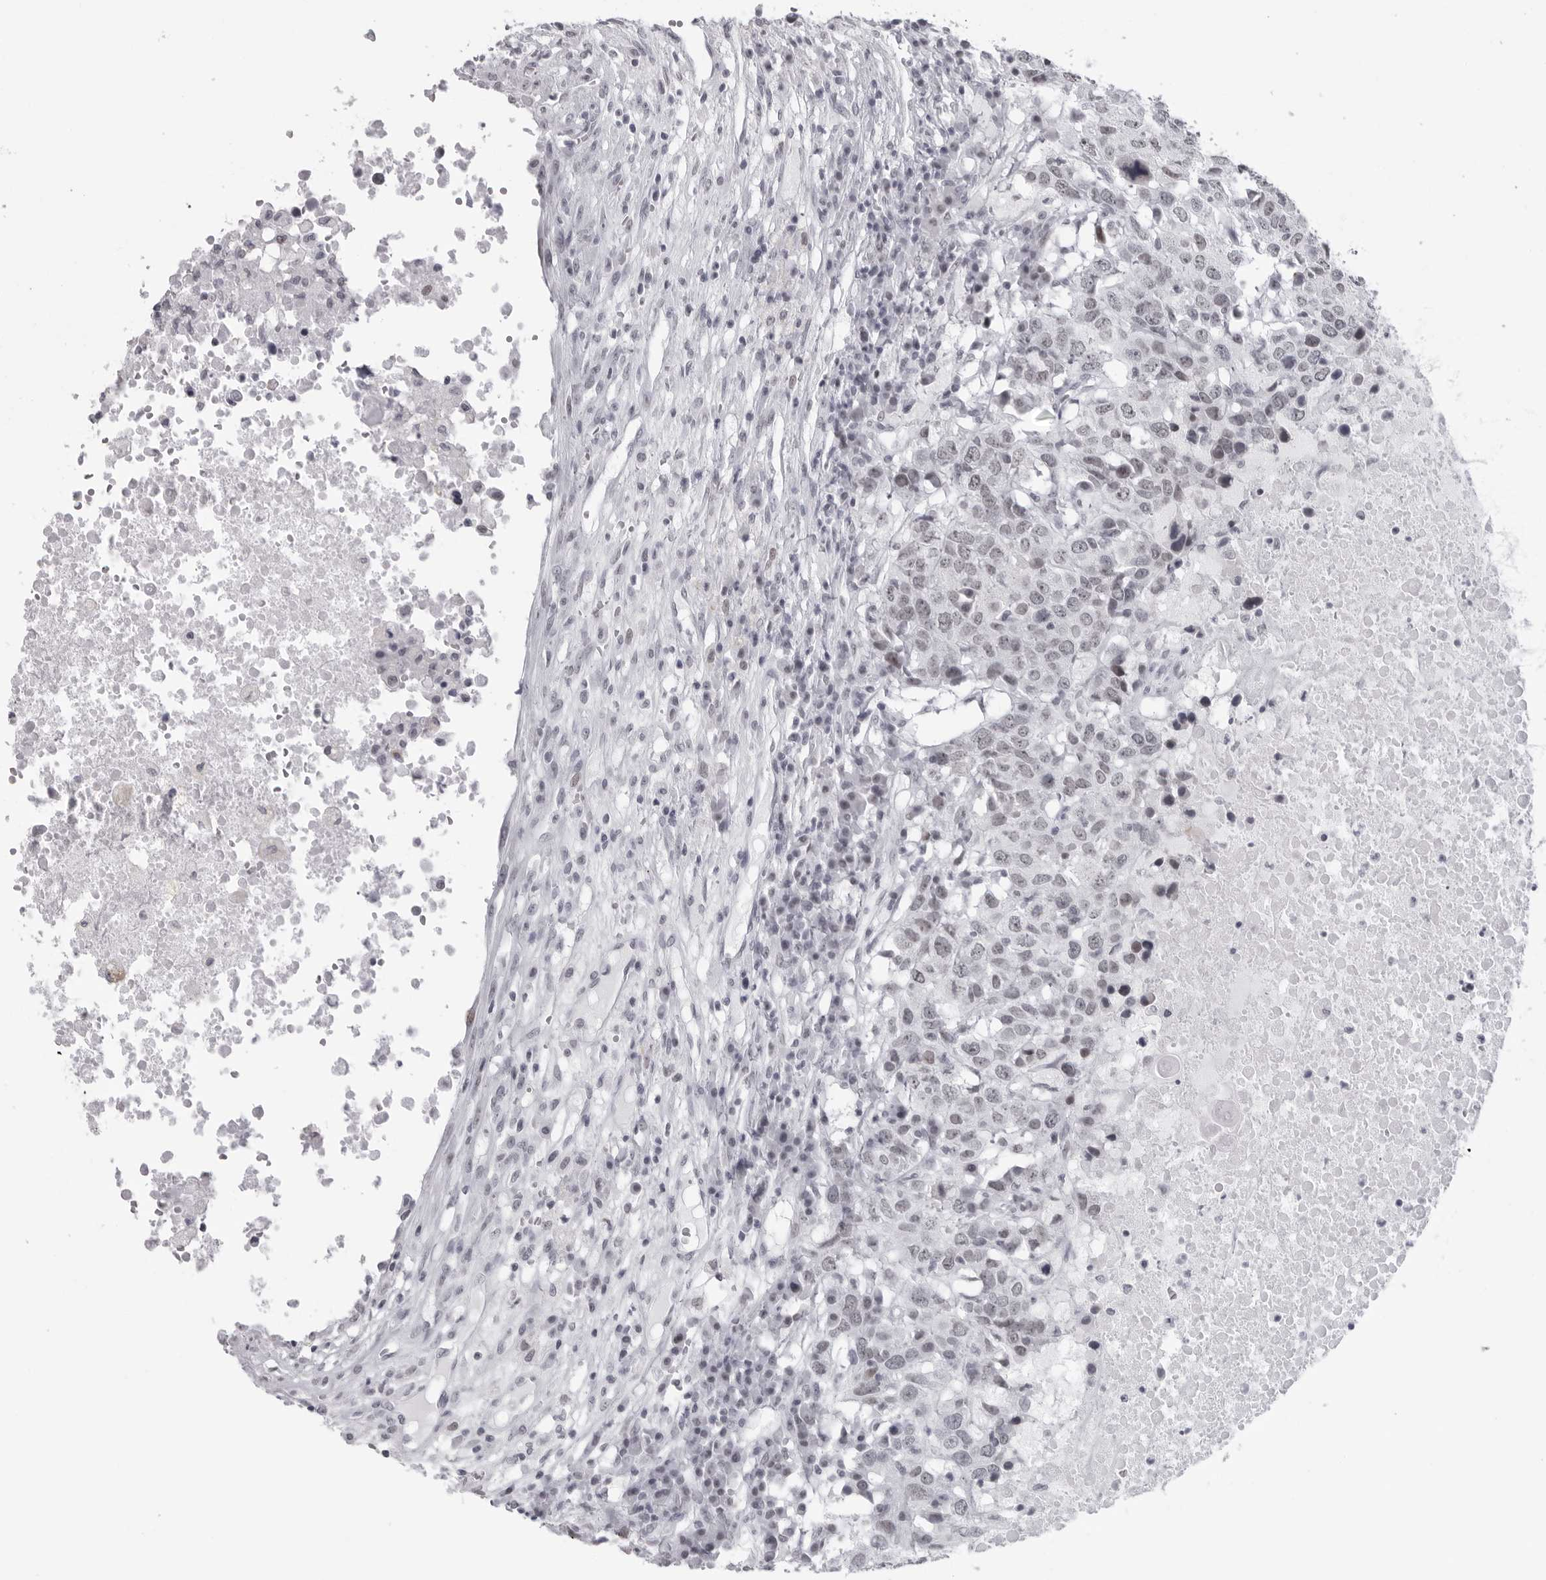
{"staining": {"intensity": "negative", "quantity": "none", "location": "none"}, "tissue": "head and neck cancer", "cell_type": "Tumor cells", "image_type": "cancer", "snomed": [{"axis": "morphology", "description": "Squamous cell carcinoma, NOS"}, {"axis": "topography", "description": "Head-Neck"}], "caption": "Histopathology image shows no protein positivity in tumor cells of head and neck squamous cell carcinoma tissue.", "gene": "ESPN", "patient": {"sex": "male", "age": 66}}